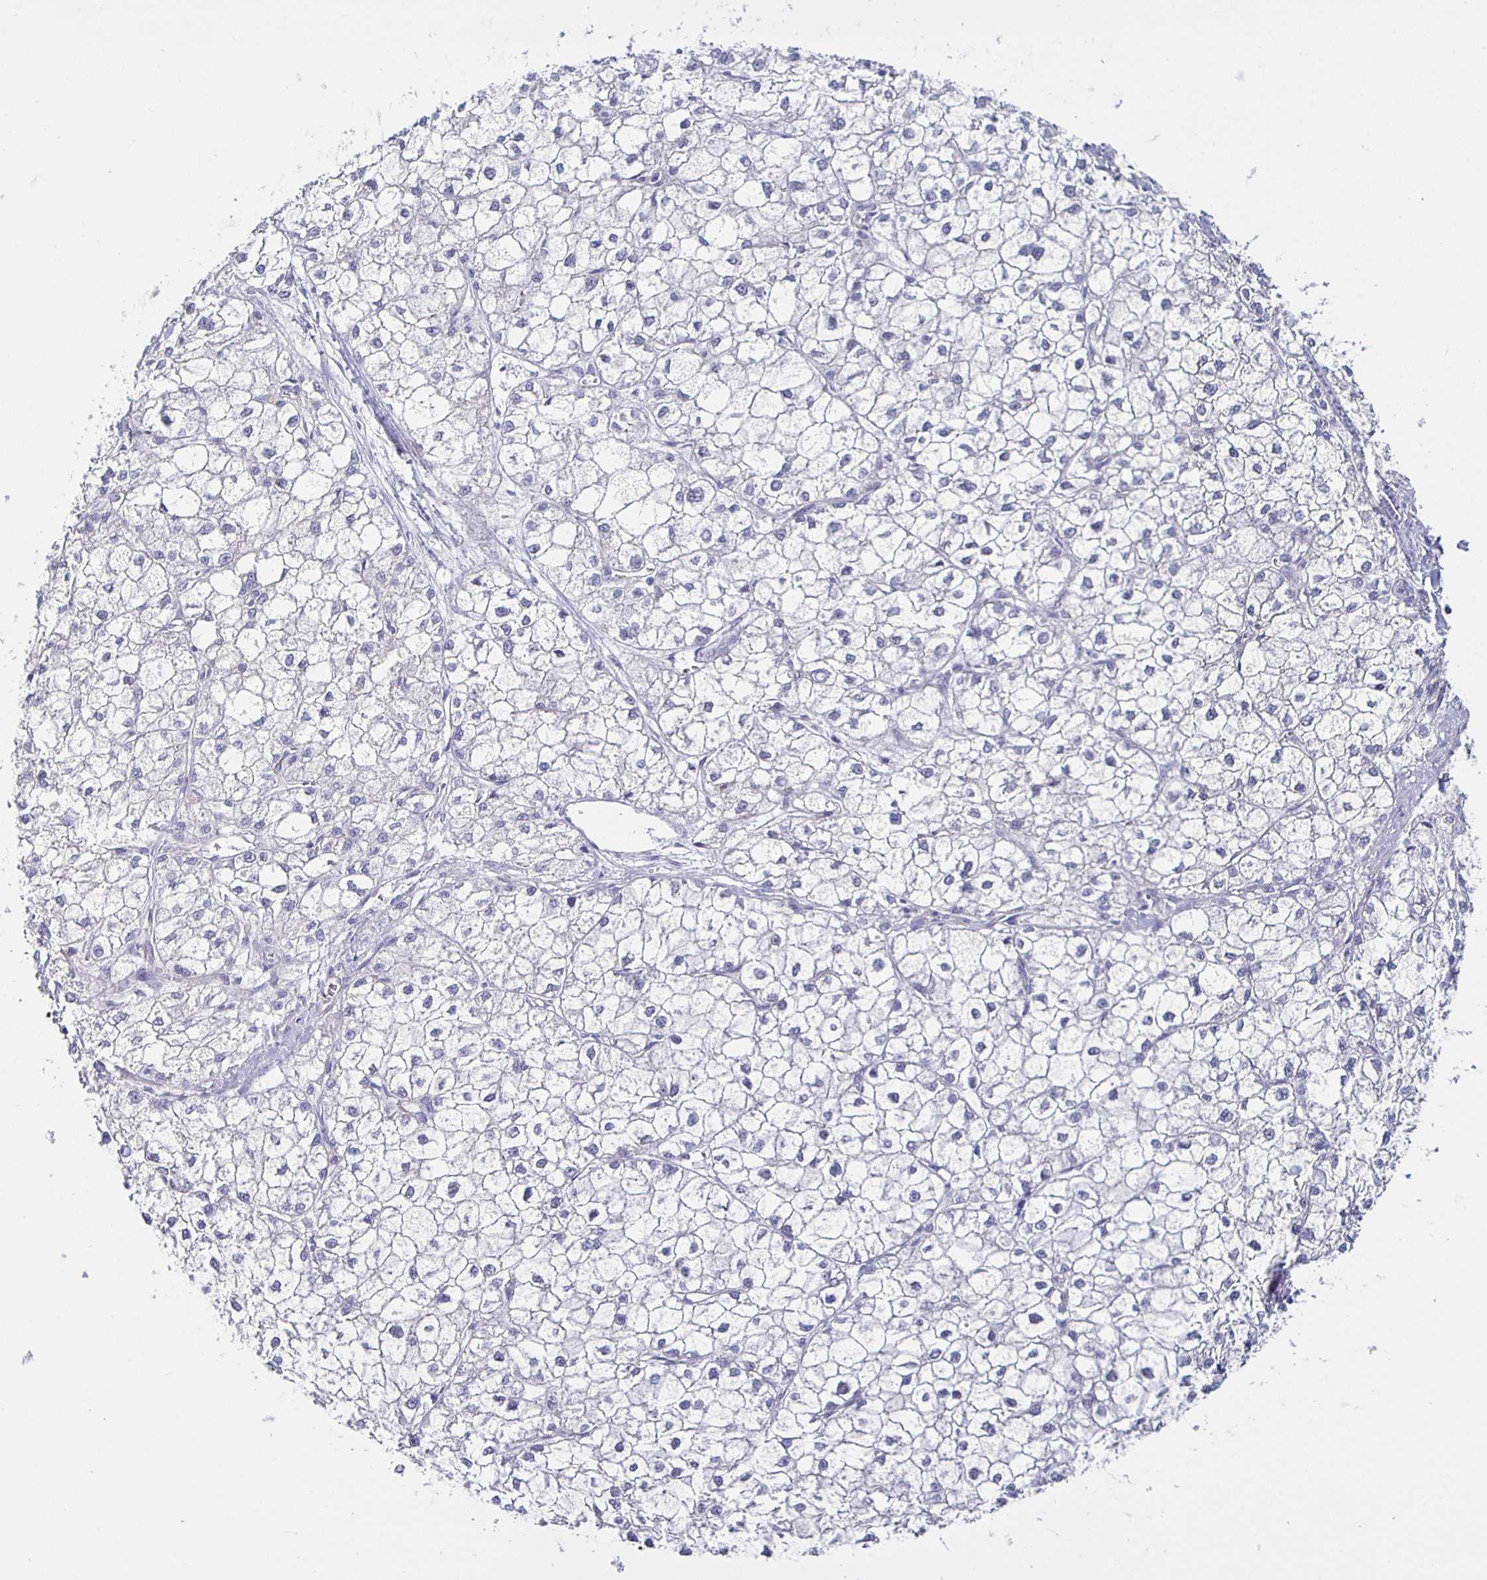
{"staining": {"intensity": "negative", "quantity": "none", "location": "none"}, "tissue": "liver cancer", "cell_type": "Tumor cells", "image_type": "cancer", "snomed": [{"axis": "morphology", "description": "Carcinoma, Hepatocellular, NOS"}, {"axis": "topography", "description": "Liver"}], "caption": "A photomicrograph of human liver cancer is negative for staining in tumor cells. Brightfield microscopy of immunohistochemistry stained with DAB (3,3'-diaminobenzidine) (brown) and hematoxylin (blue), captured at high magnification.", "gene": "HSPA4L", "patient": {"sex": "female", "age": 43}}